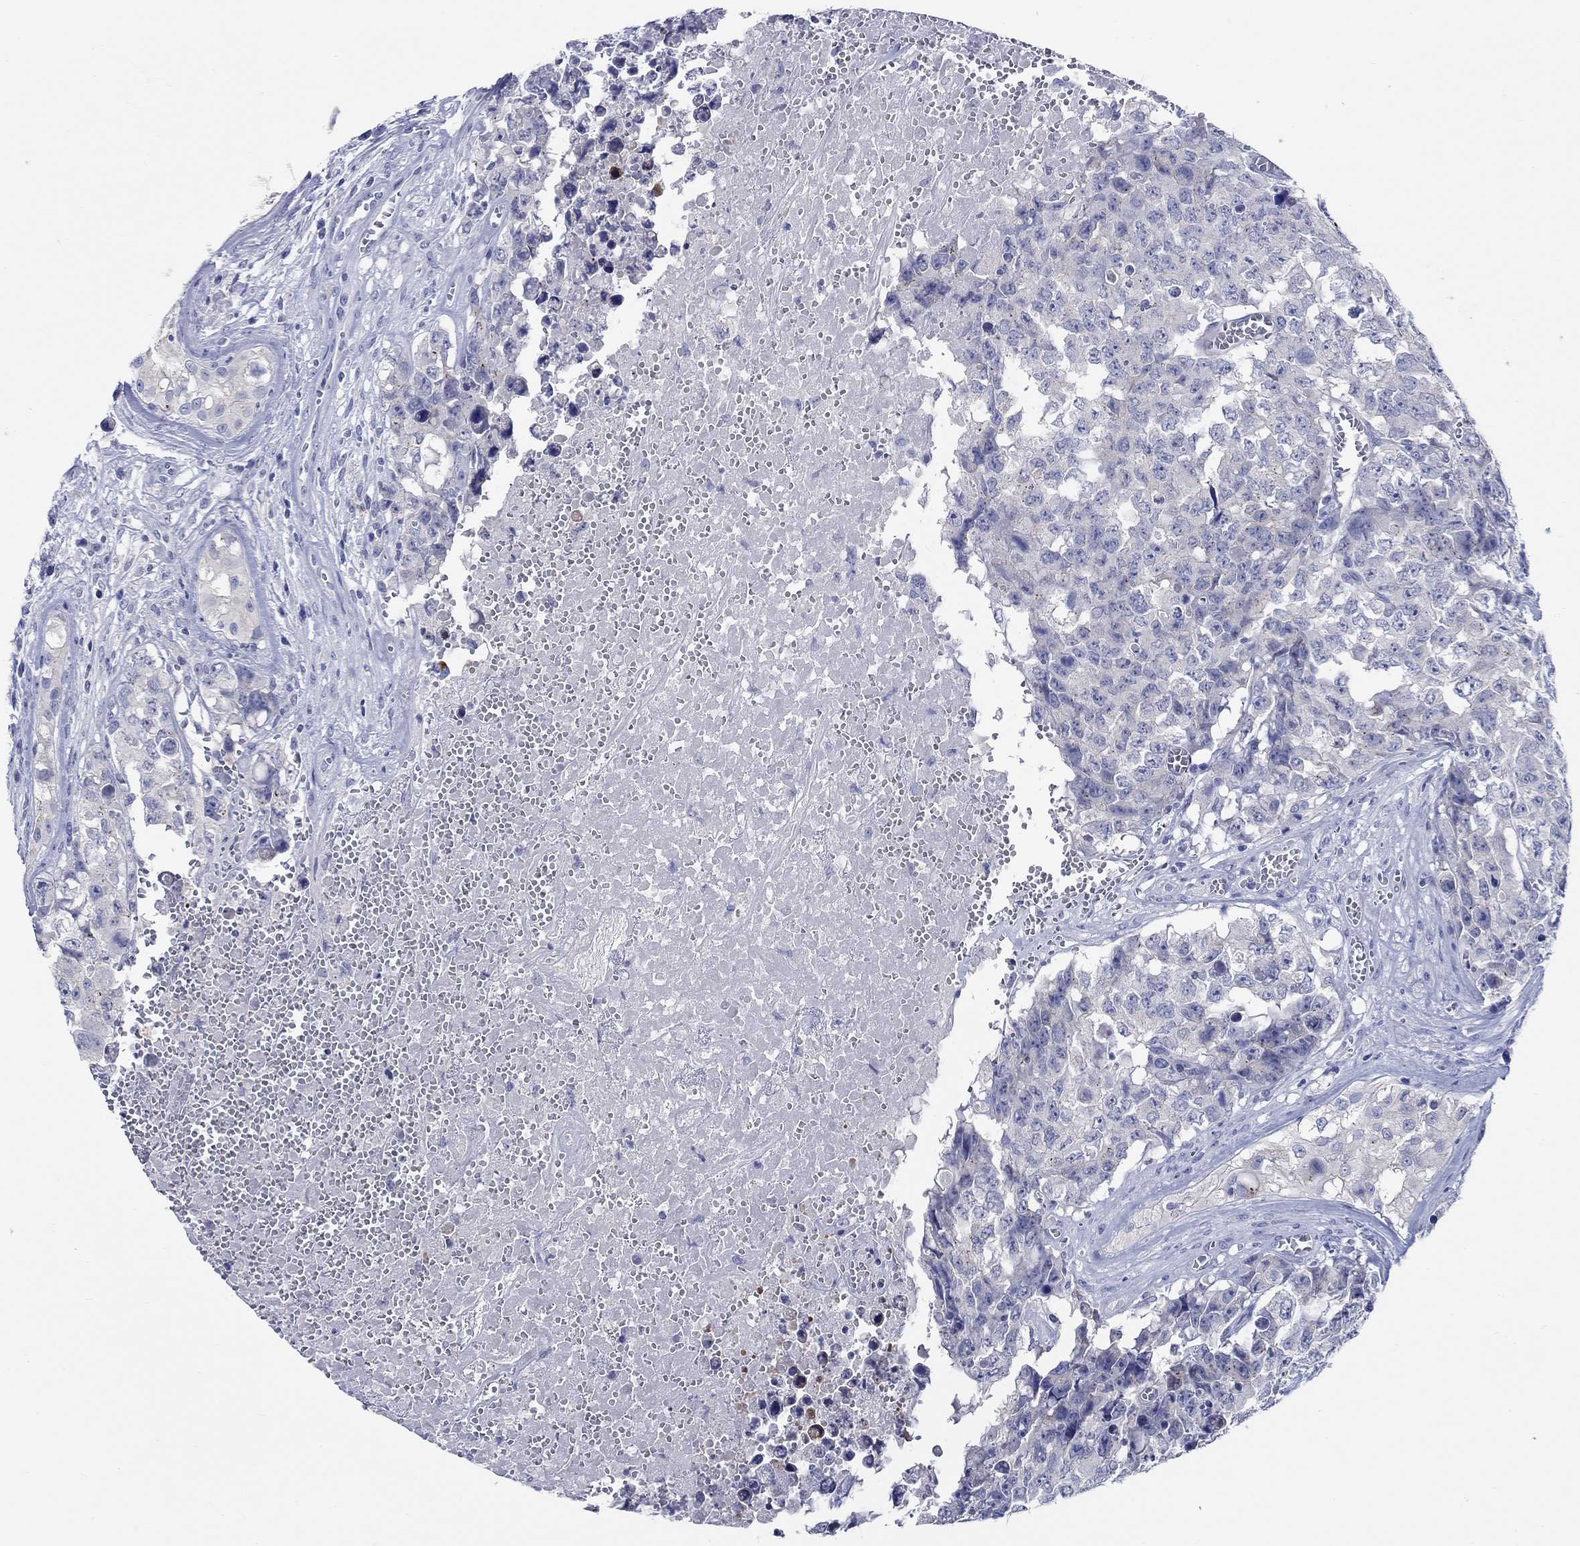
{"staining": {"intensity": "negative", "quantity": "none", "location": "none"}, "tissue": "testis cancer", "cell_type": "Tumor cells", "image_type": "cancer", "snomed": [{"axis": "morphology", "description": "Carcinoma, Embryonal, NOS"}, {"axis": "topography", "description": "Testis"}], "caption": "Tumor cells are negative for brown protein staining in testis cancer.", "gene": "RAP1GAP", "patient": {"sex": "male", "age": 23}}